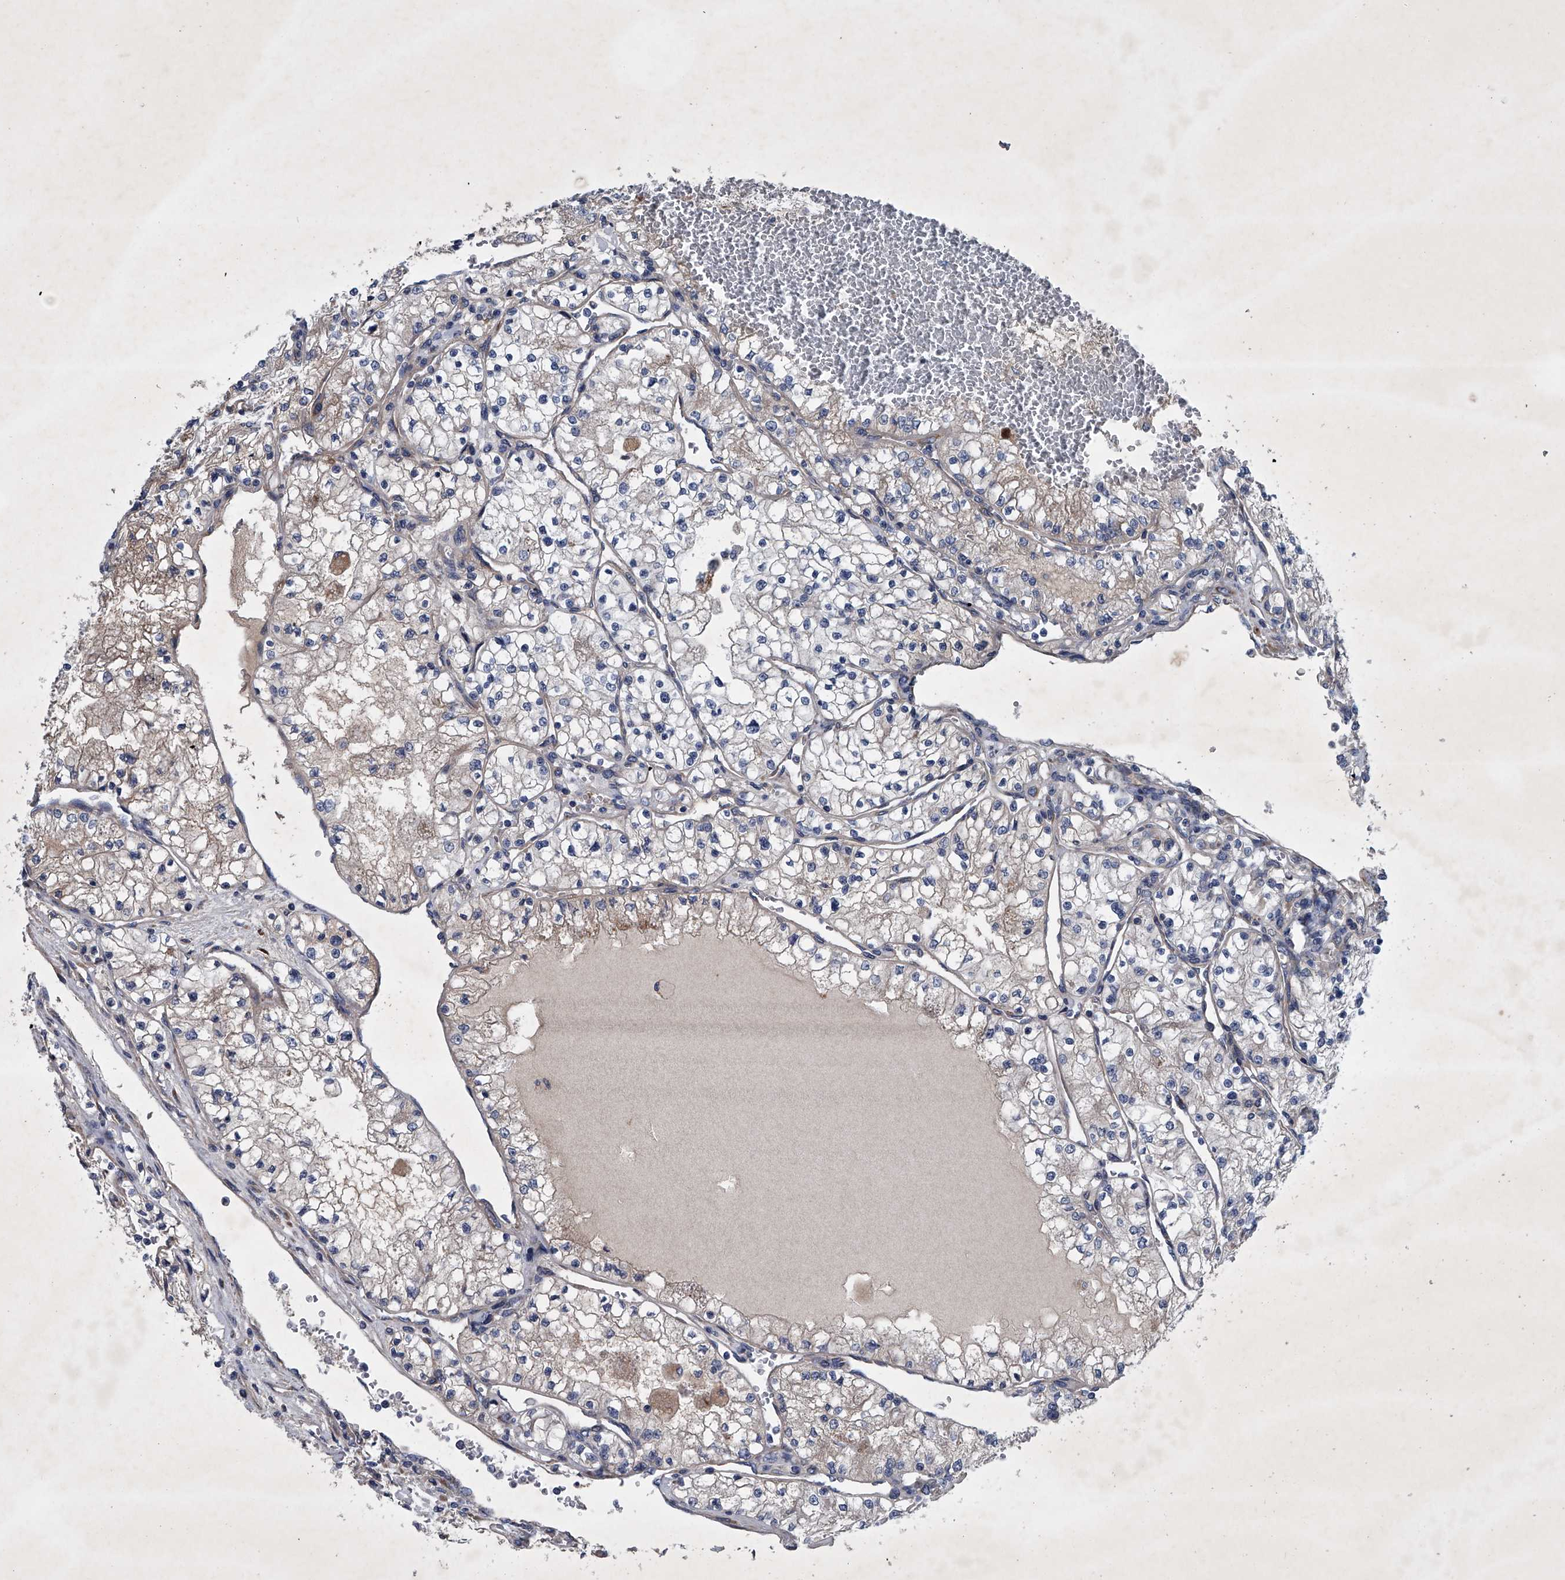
{"staining": {"intensity": "negative", "quantity": "none", "location": "none"}, "tissue": "renal cancer", "cell_type": "Tumor cells", "image_type": "cancer", "snomed": [{"axis": "morphology", "description": "Normal tissue, NOS"}, {"axis": "morphology", "description": "Adenocarcinoma, NOS"}, {"axis": "topography", "description": "Kidney"}], "caption": "Human adenocarcinoma (renal) stained for a protein using IHC demonstrates no staining in tumor cells.", "gene": "ABCG1", "patient": {"sex": "male", "age": 68}}